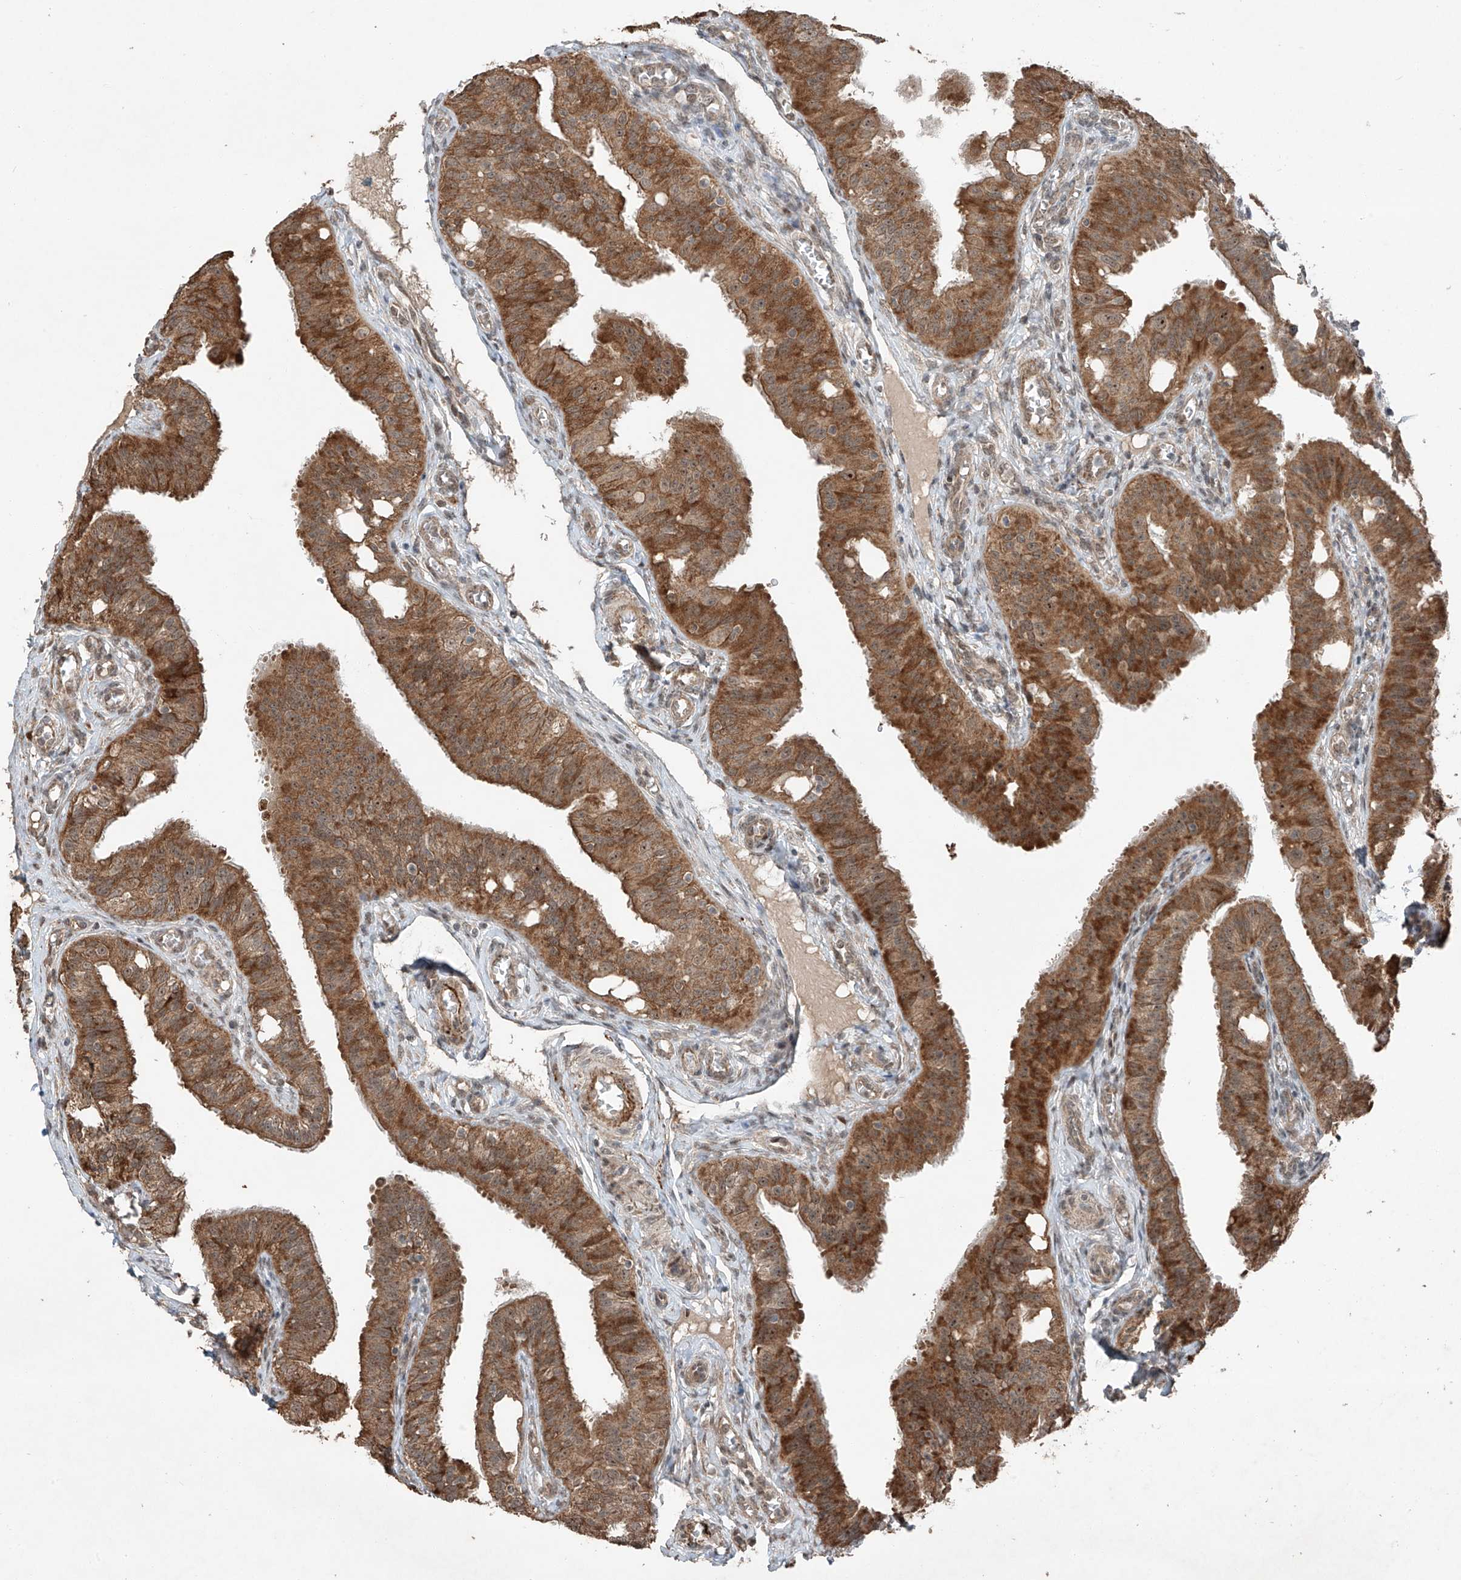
{"staining": {"intensity": "strong", "quantity": ">75%", "location": "cytoplasmic/membranous"}, "tissue": "fallopian tube", "cell_type": "Glandular cells", "image_type": "normal", "snomed": [{"axis": "morphology", "description": "Normal tissue, NOS"}, {"axis": "topography", "description": "Fallopian tube"}, {"axis": "topography", "description": "Ovary"}], "caption": "A high-resolution histopathology image shows IHC staining of benign fallopian tube, which reveals strong cytoplasmic/membranous expression in approximately >75% of glandular cells.", "gene": "ZNF620", "patient": {"sex": "female", "age": 42}}